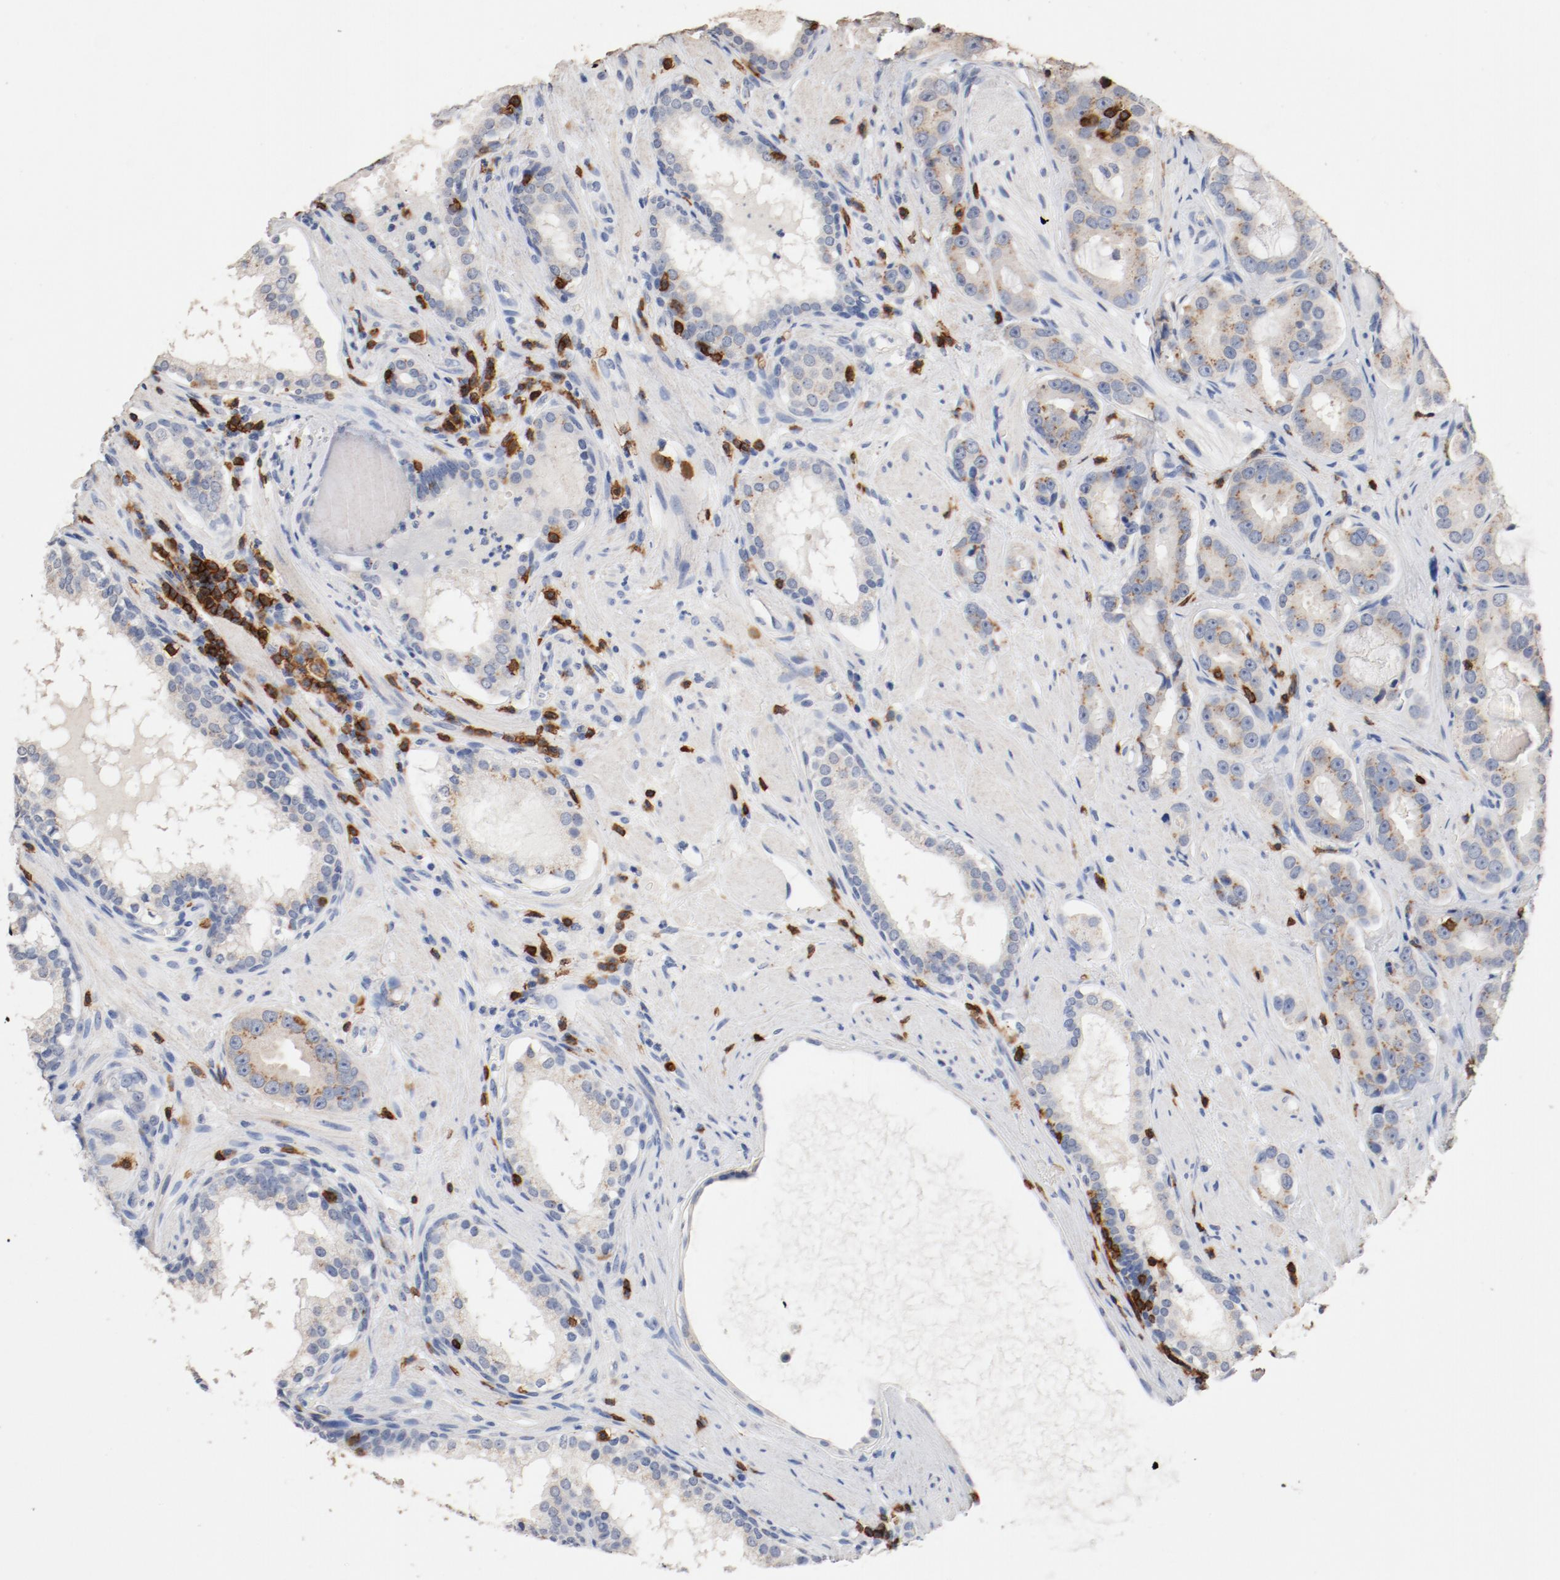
{"staining": {"intensity": "weak", "quantity": ">75%", "location": "cytoplasmic/membranous"}, "tissue": "prostate cancer", "cell_type": "Tumor cells", "image_type": "cancer", "snomed": [{"axis": "morphology", "description": "Adenocarcinoma, Low grade"}, {"axis": "topography", "description": "Prostate"}], "caption": "DAB (3,3'-diaminobenzidine) immunohistochemical staining of prostate cancer (adenocarcinoma (low-grade)) exhibits weak cytoplasmic/membranous protein staining in about >75% of tumor cells.", "gene": "CD247", "patient": {"sex": "male", "age": 59}}